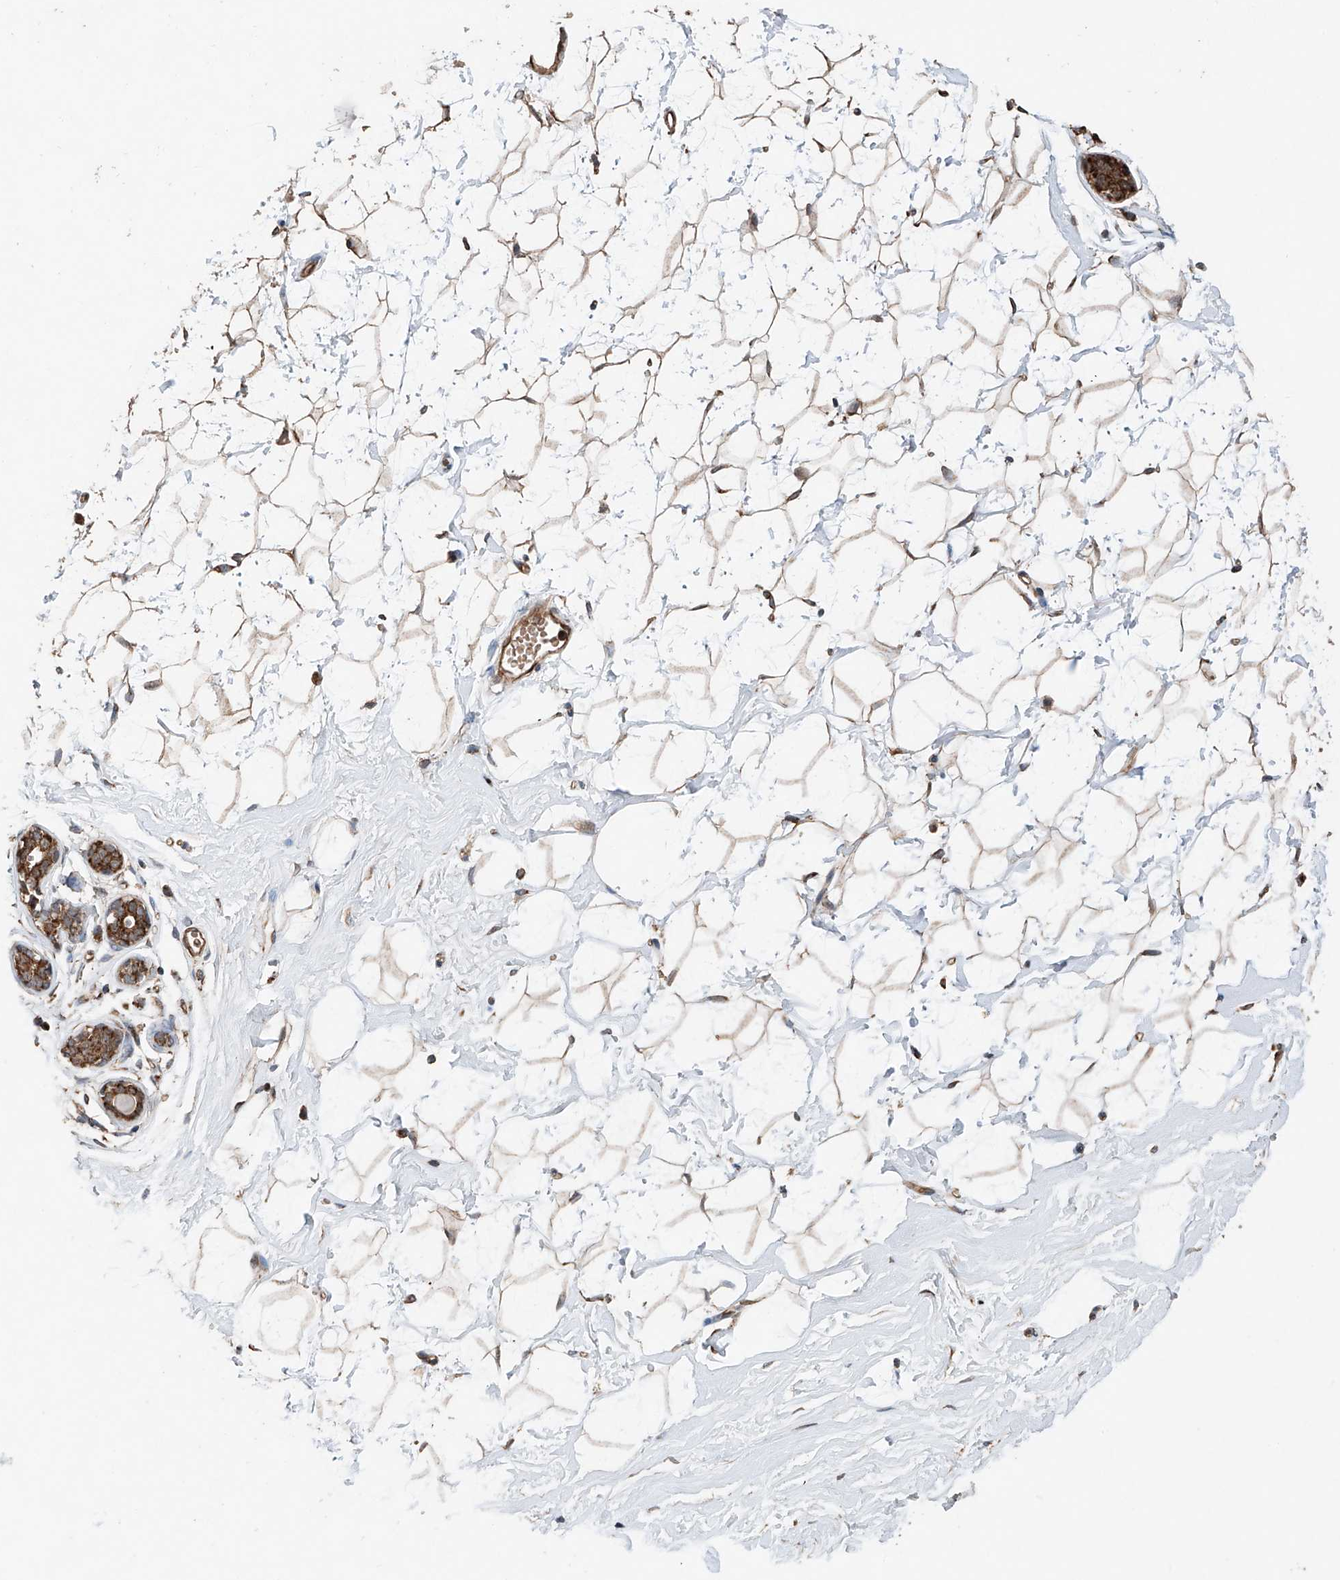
{"staining": {"intensity": "strong", "quantity": "25%-75%", "location": "cytoplasmic/membranous"}, "tissue": "breast", "cell_type": "Adipocytes", "image_type": "normal", "snomed": [{"axis": "morphology", "description": "Normal tissue, NOS"}, {"axis": "morphology", "description": "Adenoma, NOS"}, {"axis": "topography", "description": "Breast"}], "caption": "A histopathology image of breast stained for a protein exhibits strong cytoplasmic/membranous brown staining in adipocytes. The protein of interest is stained brown, and the nuclei are stained in blue (DAB IHC with brightfield microscopy, high magnification).", "gene": "AP4B1", "patient": {"sex": "female", "age": 23}}